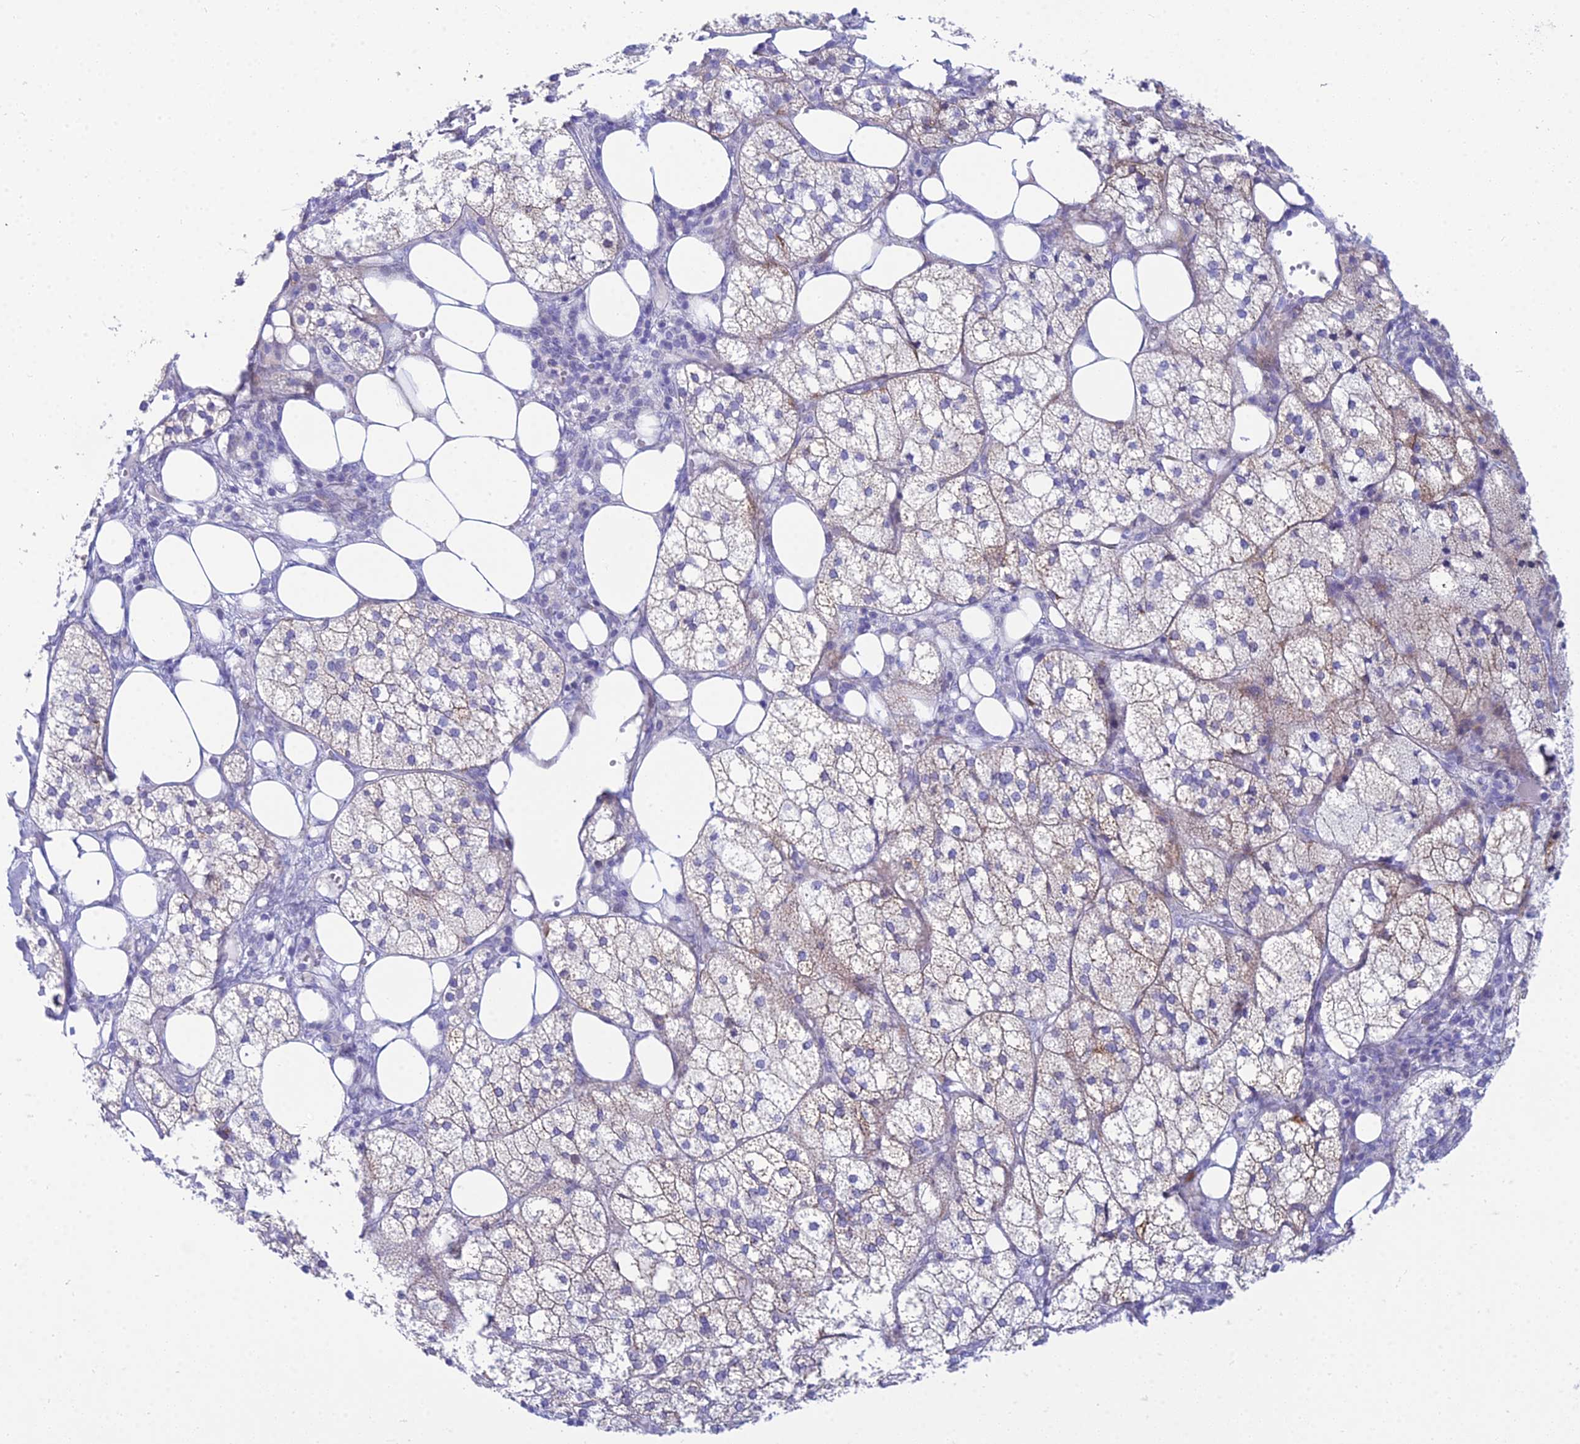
{"staining": {"intensity": "strong", "quantity": "<25%", "location": "cytoplasmic/membranous"}, "tissue": "adrenal gland", "cell_type": "Glandular cells", "image_type": "normal", "snomed": [{"axis": "morphology", "description": "Normal tissue, NOS"}, {"axis": "topography", "description": "Adrenal gland"}], "caption": "Approximately <25% of glandular cells in normal human adrenal gland demonstrate strong cytoplasmic/membranous protein staining as visualized by brown immunohistochemical staining.", "gene": "PRR13", "patient": {"sex": "female", "age": 61}}